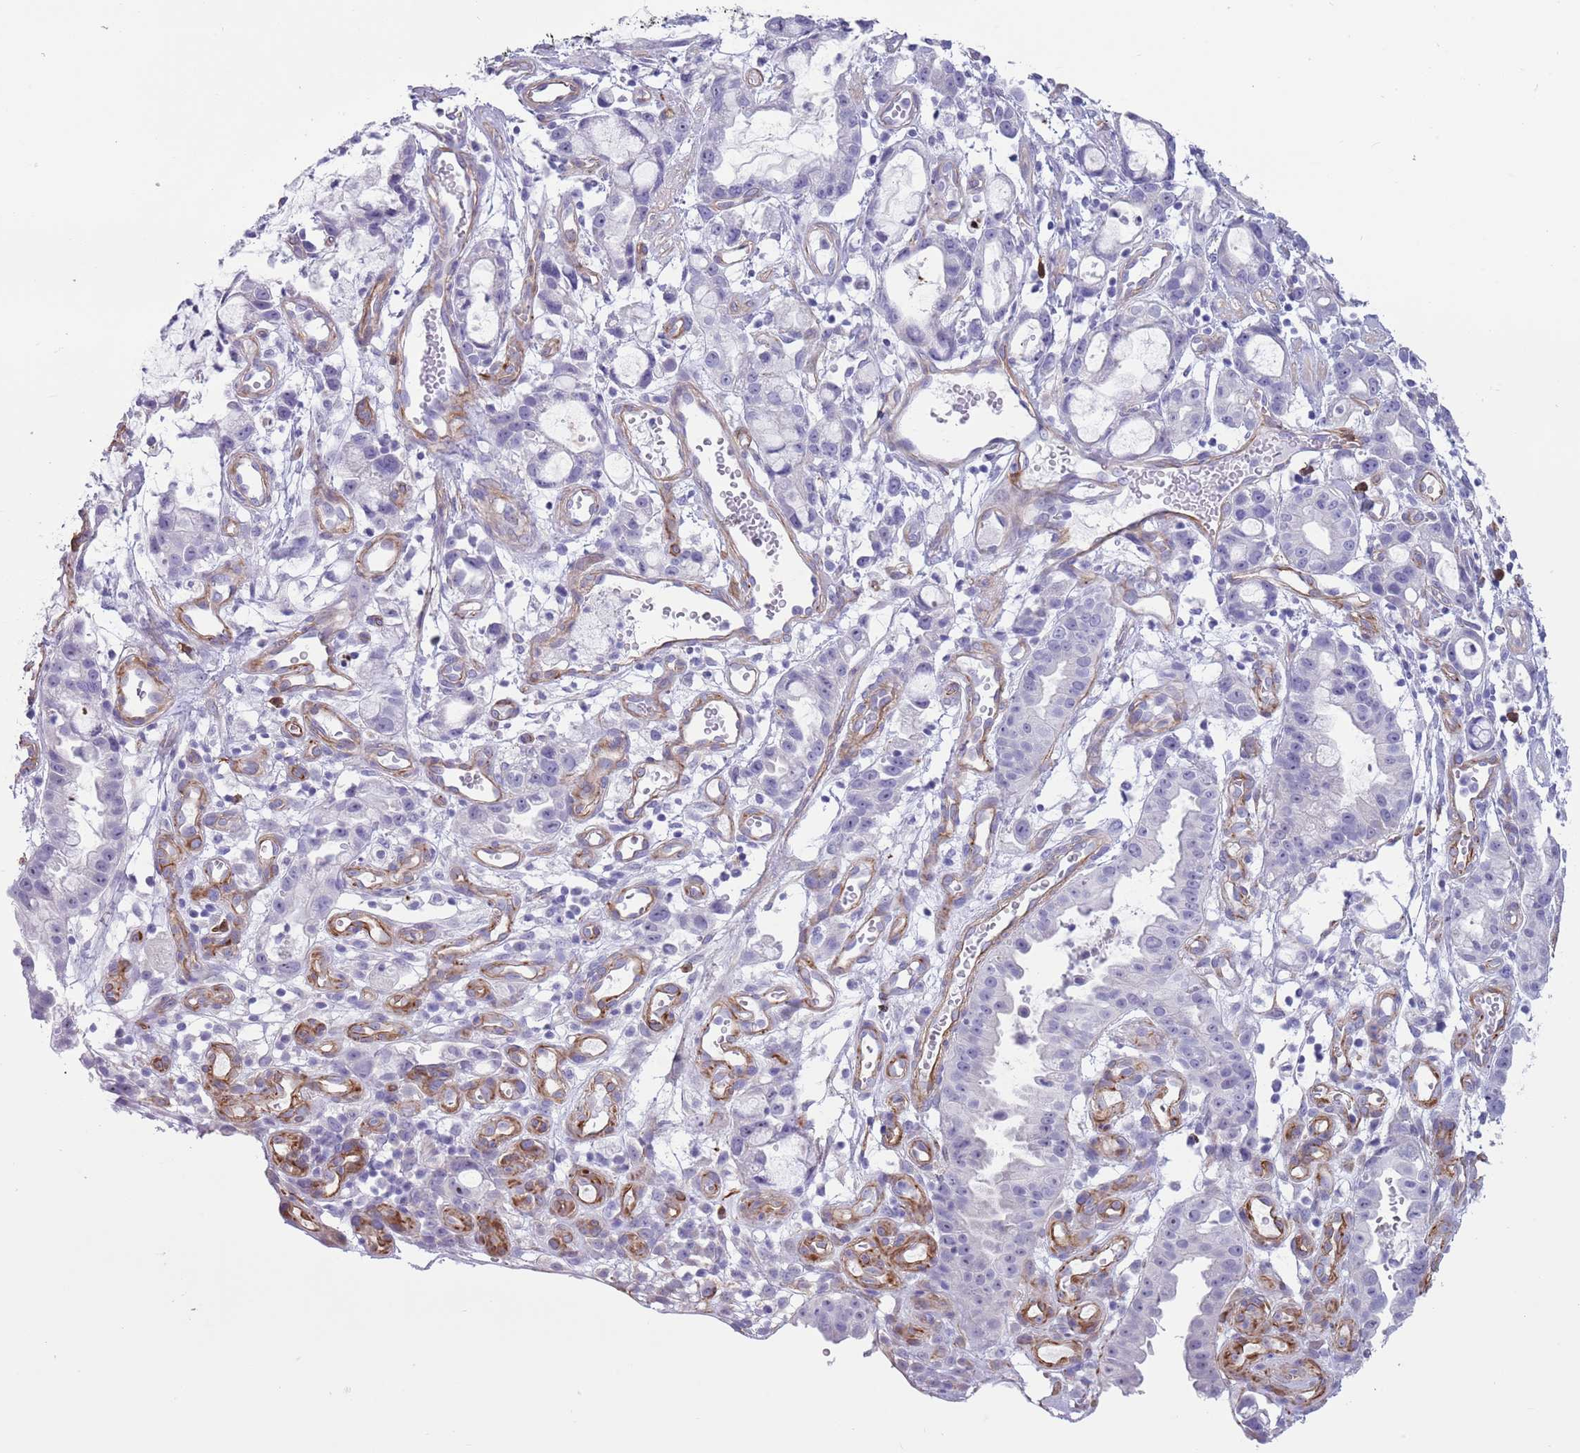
{"staining": {"intensity": "negative", "quantity": "none", "location": "none"}, "tissue": "stomach cancer", "cell_type": "Tumor cells", "image_type": "cancer", "snomed": [{"axis": "morphology", "description": "Adenocarcinoma, NOS"}, {"axis": "topography", "description": "Stomach"}], "caption": "Immunohistochemistry of human stomach cancer (adenocarcinoma) exhibits no staining in tumor cells.", "gene": "TSGA13", "patient": {"sex": "male", "age": 55}}